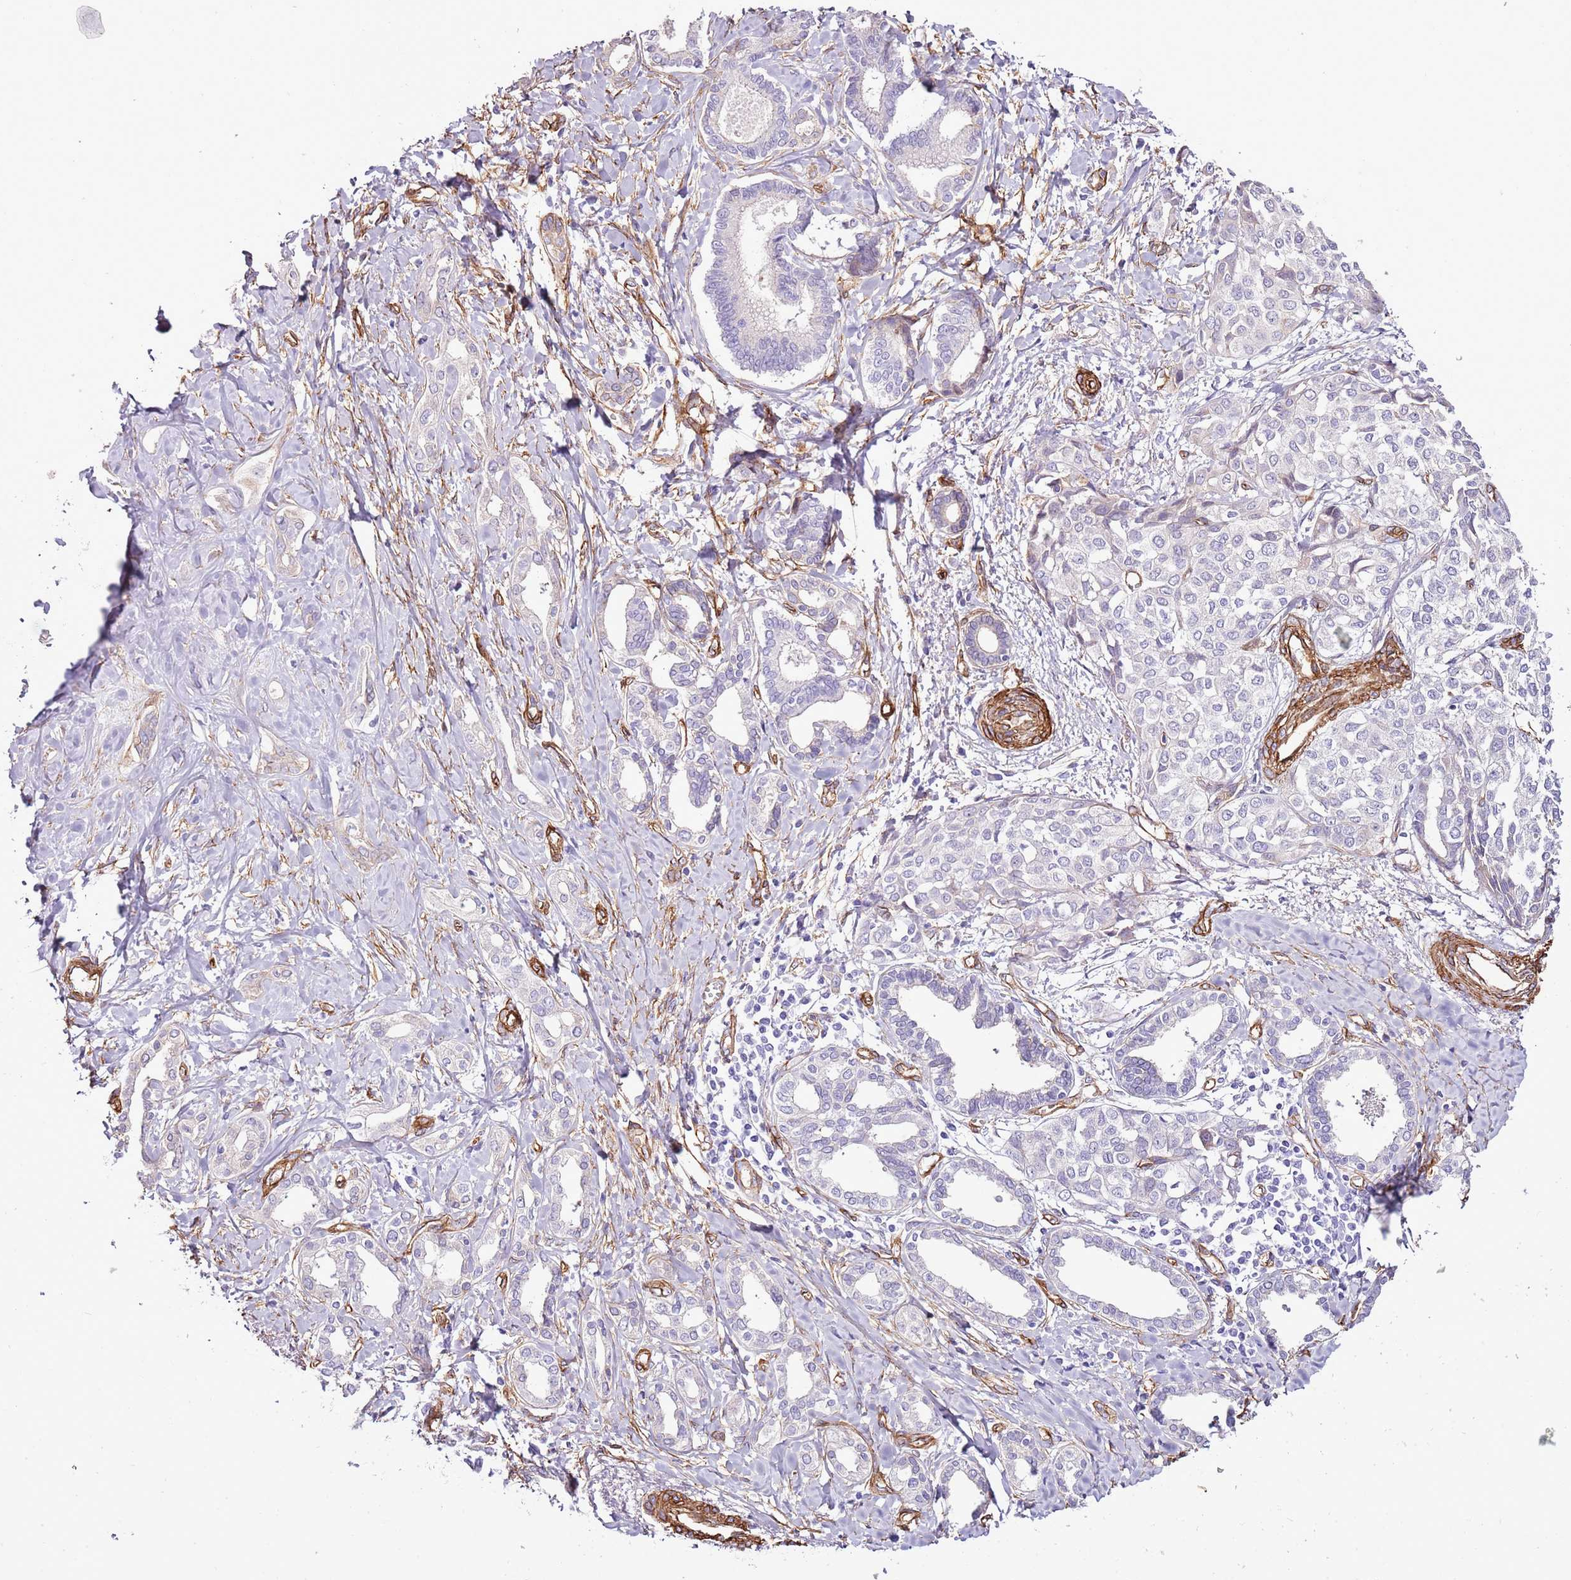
{"staining": {"intensity": "negative", "quantity": "none", "location": "none"}, "tissue": "liver cancer", "cell_type": "Tumor cells", "image_type": "cancer", "snomed": [{"axis": "morphology", "description": "Cholangiocarcinoma"}, {"axis": "topography", "description": "Liver"}], "caption": "This is a image of immunohistochemistry staining of liver cancer (cholangiocarcinoma), which shows no positivity in tumor cells.", "gene": "CTDSPL", "patient": {"sex": "female", "age": 77}}